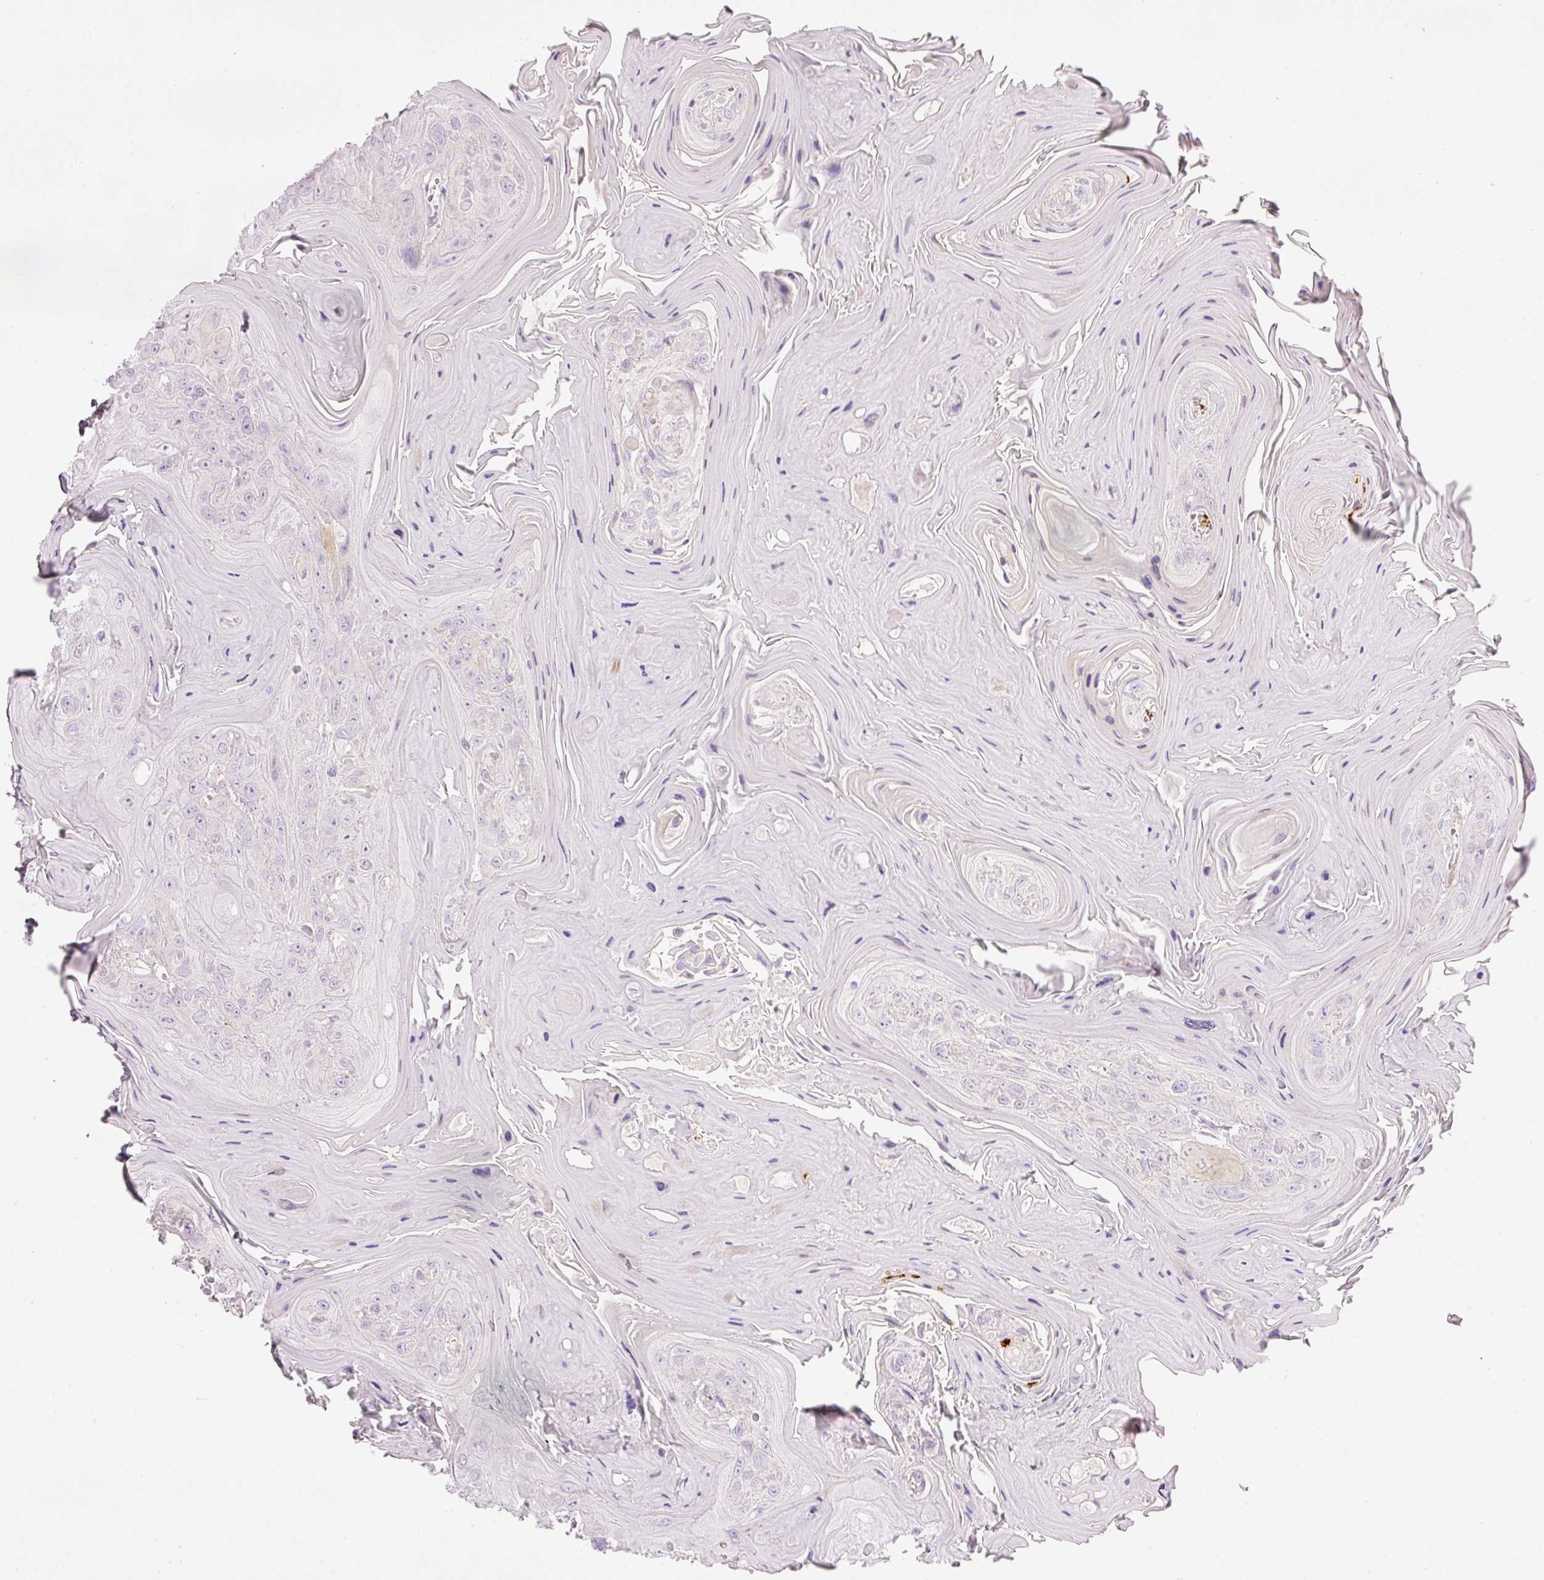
{"staining": {"intensity": "negative", "quantity": "none", "location": "none"}, "tissue": "head and neck cancer", "cell_type": "Tumor cells", "image_type": "cancer", "snomed": [{"axis": "morphology", "description": "Squamous cell carcinoma, NOS"}, {"axis": "topography", "description": "Head-Neck"}], "caption": "Immunohistochemistry (IHC) micrograph of neoplastic tissue: head and neck cancer (squamous cell carcinoma) stained with DAB demonstrates no significant protein staining in tumor cells. (DAB (3,3'-diaminobenzidine) immunohistochemistry (IHC) with hematoxylin counter stain).", "gene": "MAP3K3", "patient": {"sex": "female", "age": 59}}